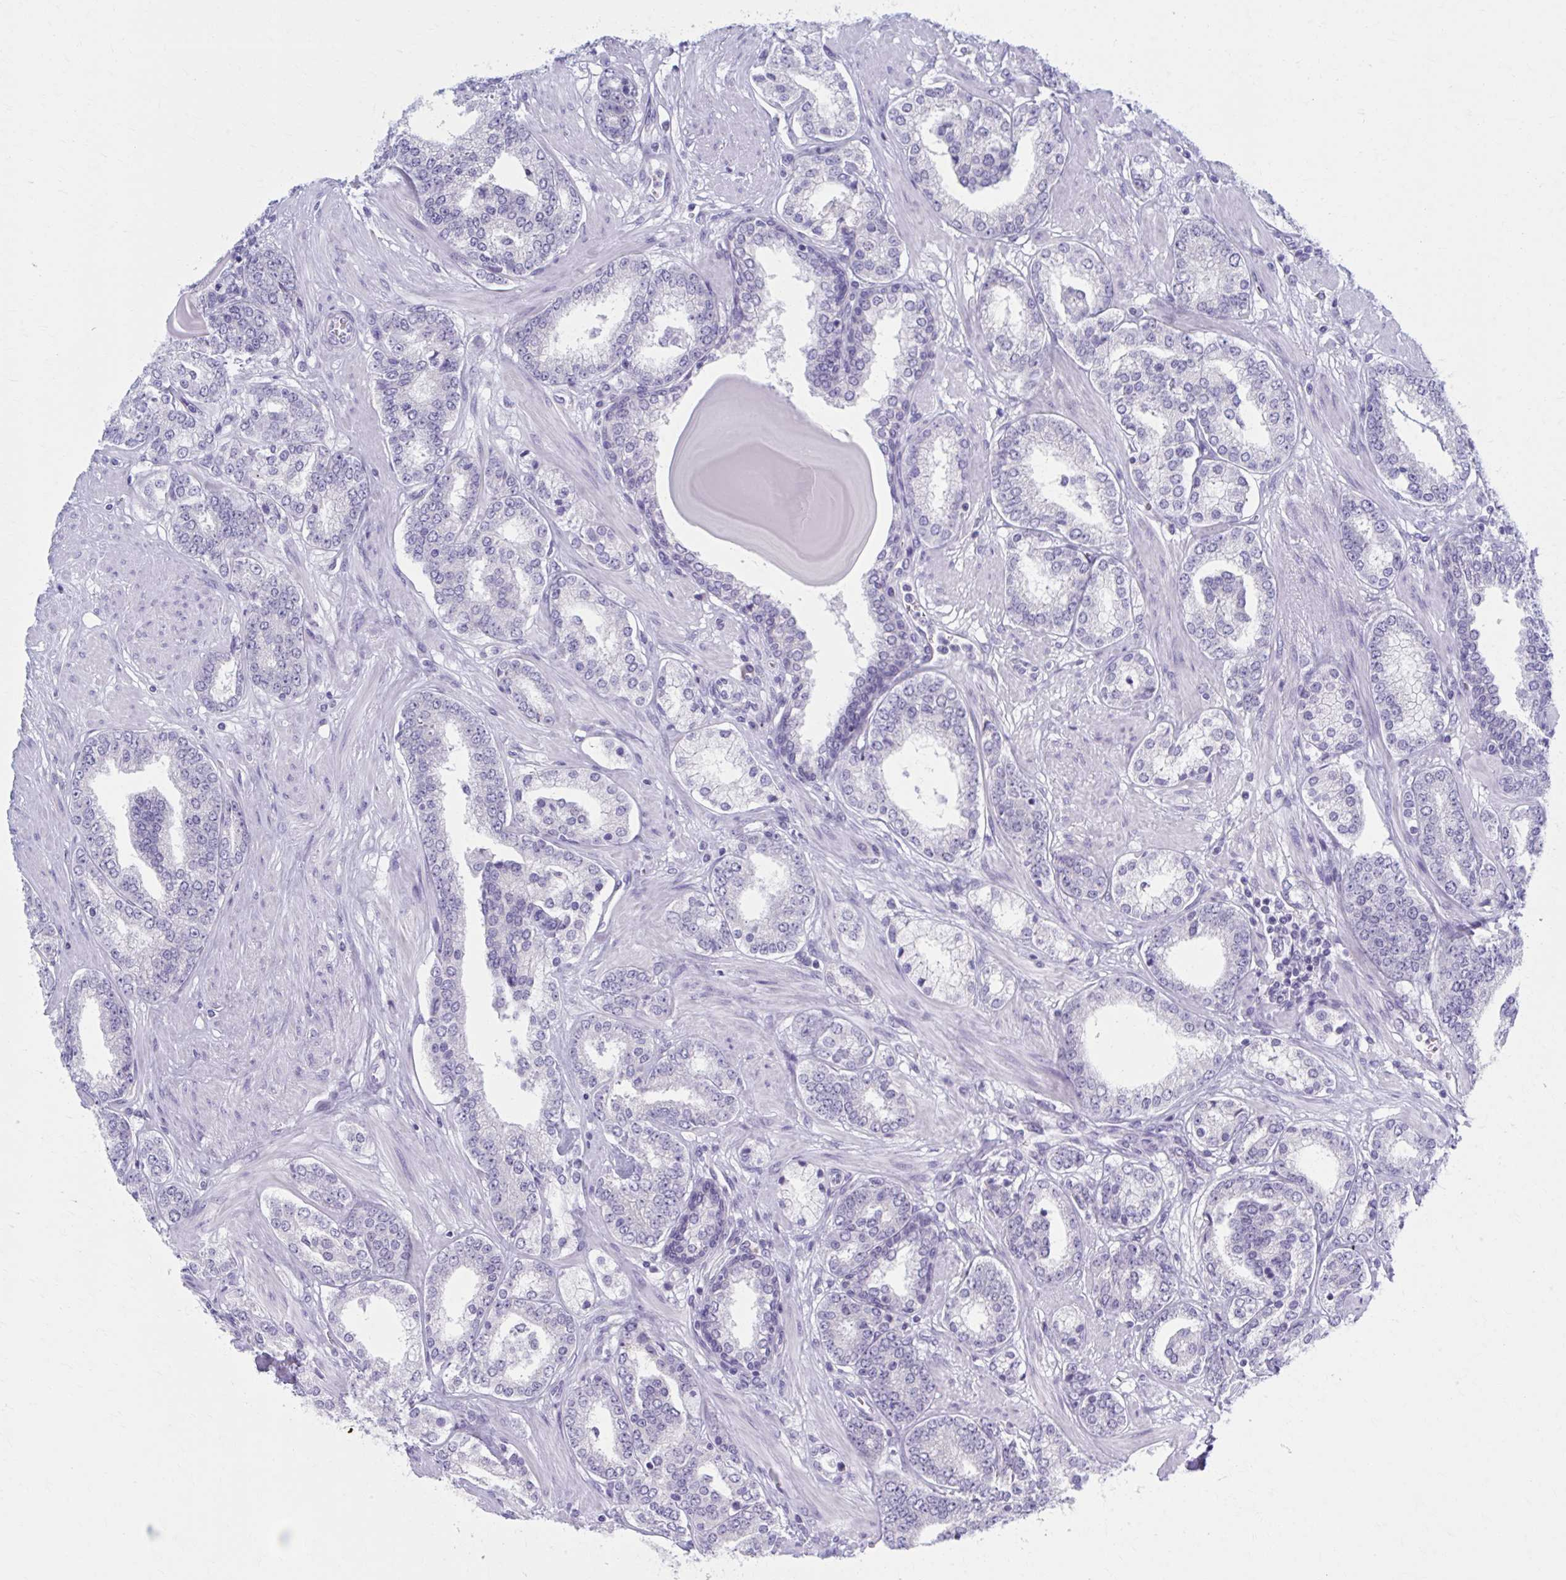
{"staining": {"intensity": "negative", "quantity": "none", "location": "none"}, "tissue": "prostate cancer", "cell_type": "Tumor cells", "image_type": "cancer", "snomed": [{"axis": "morphology", "description": "Adenocarcinoma, High grade"}, {"axis": "topography", "description": "Prostate"}], "caption": "Prostate cancer (adenocarcinoma (high-grade)) stained for a protein using immunohistochemistry (IHC) exhibits no expression tumor cells.", "gene": "CCDC105", "patient": {"sex": "male", "age": 62}}